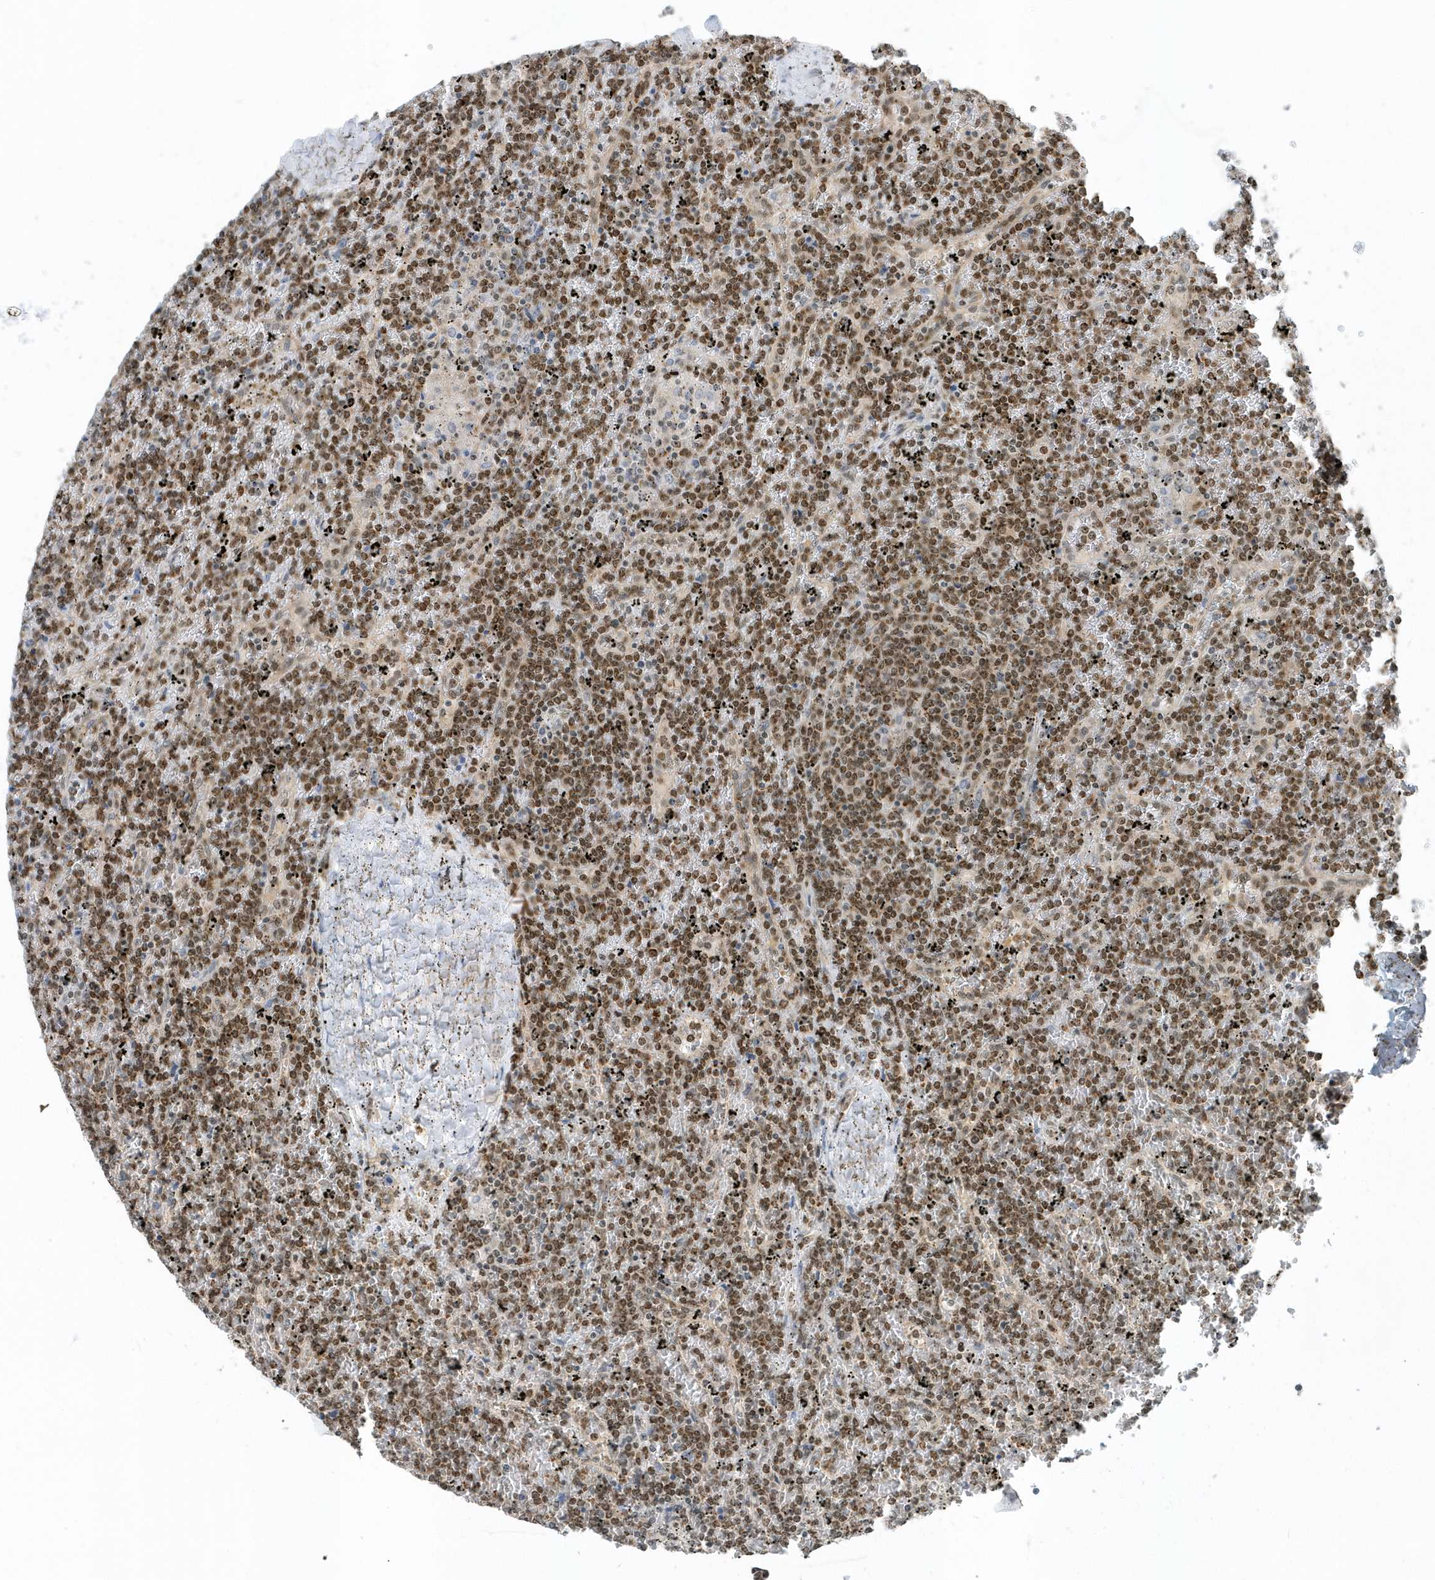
{"staining": {"intensity": "moderate", "quantity": ">75%", "location": "nuclear"}, "tissue": "lymphoma", "cell_type": "Tumor cells", "image_type": "cancer", "snomed": [{"axis": "morphology", "description": "Malignant lymphoma, non-Hodgkin's type, Low grade"}, {"axis": "topography", "description": "Spleen"}], "caption": "Immunohistochemistry (IHC) image of neoplastic tissue: human lymphoma stained using IHC reveals medium levels of moderate protein expression localized specifically in the nuclear of tumor cells, appearing as a nuclear brown color.", "gene": "ZNF740", "patient": {"sex": "female", "age": 19}}